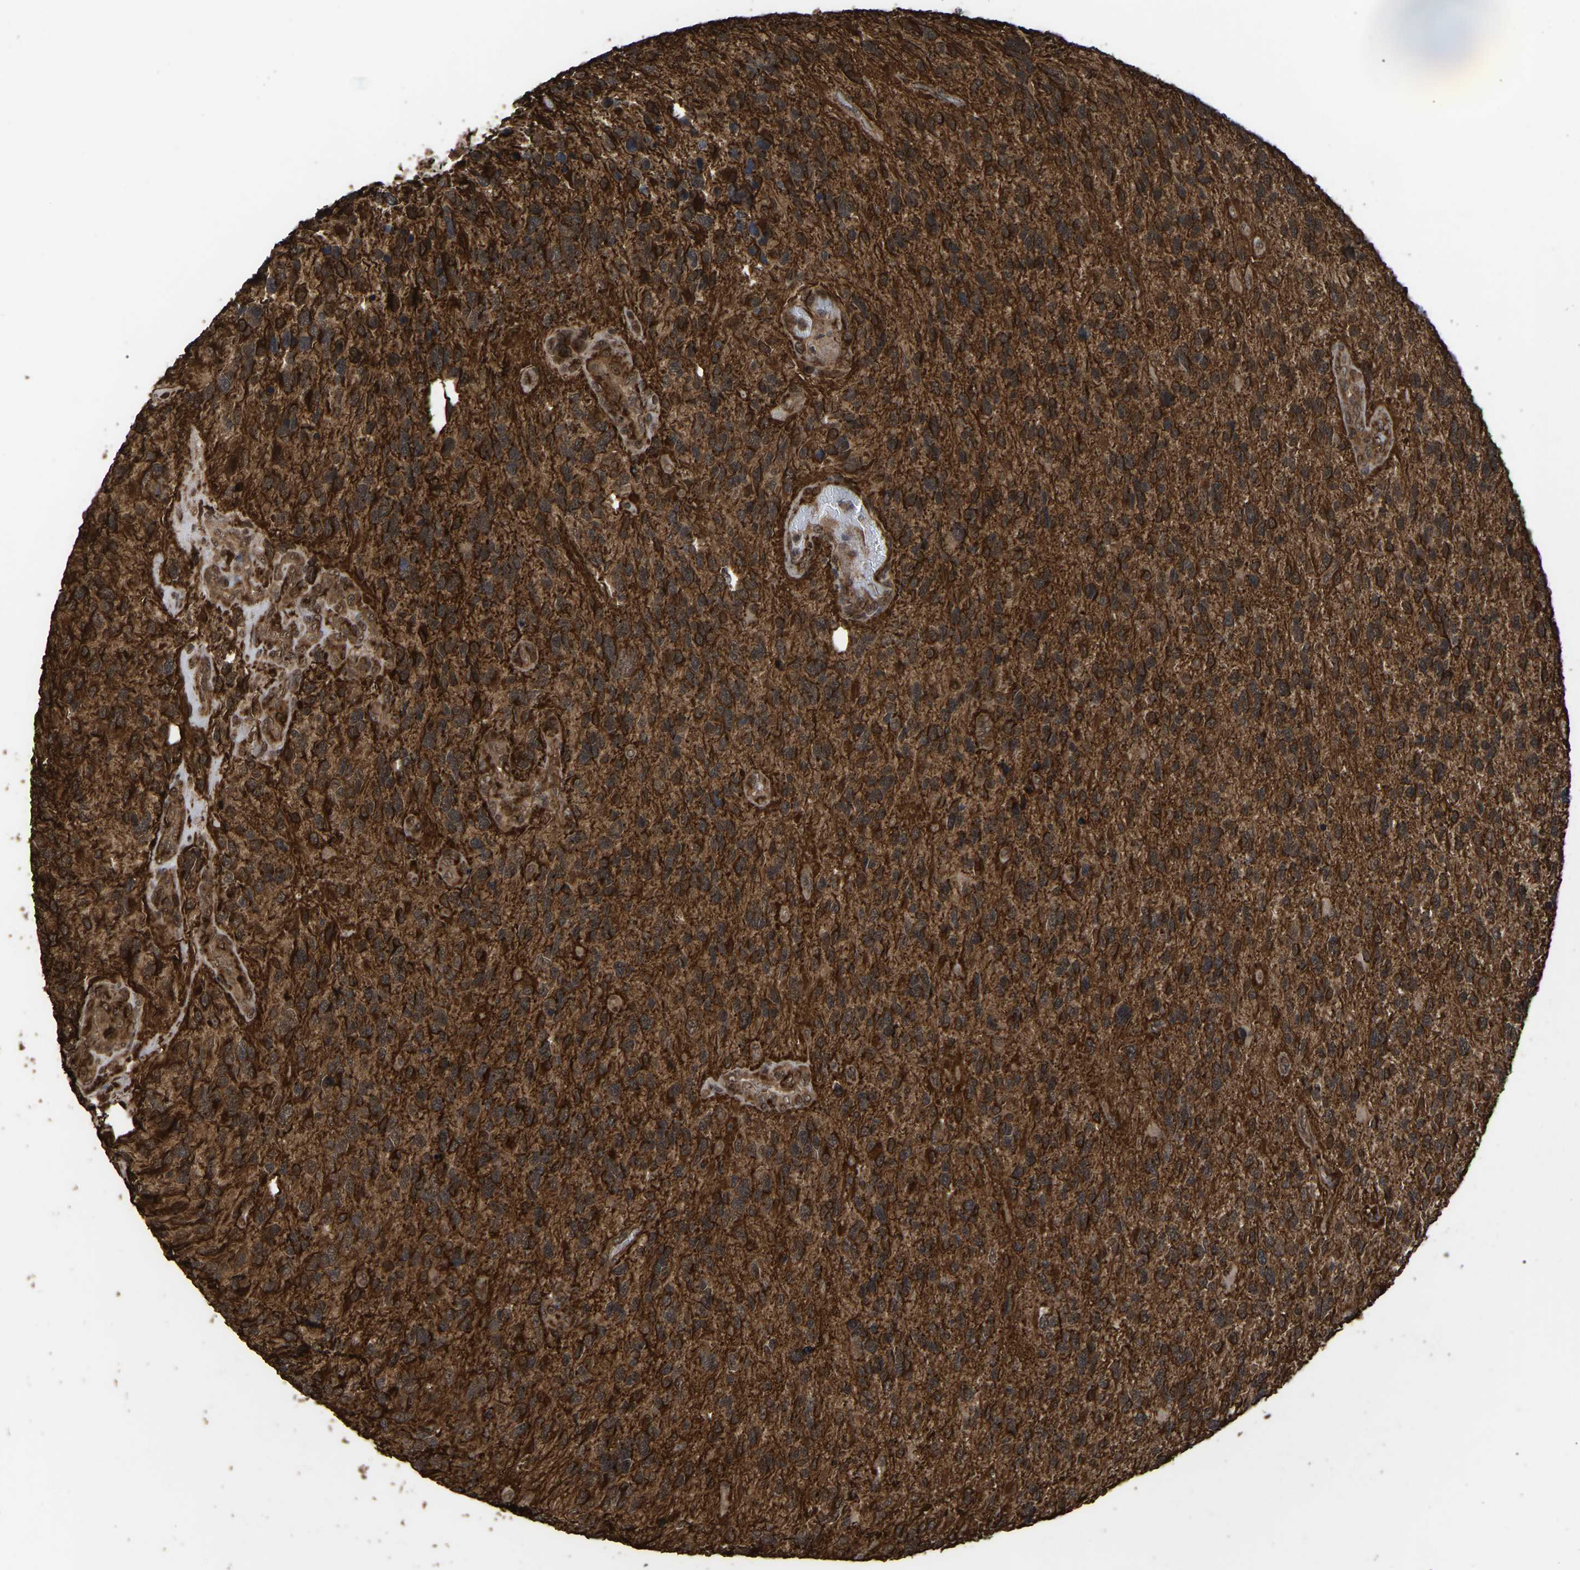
{"staining": {"intensity": "strong", "quantity": ">75%", "location": "cytoplasmic/membranous"}, "tissue": "glioma", "cell_type": "Tumor cells", "image_type": "cancer", "snomed": [{"axis": "morphology", "description": "Glioma, malignant, High grade"}, {"axis": "topography", "description": "Brain"}], "caption": "Tumor cells exhibit high levels of strong cytoplasmic/membranous expression in approximately >75% of cells in human malignant glioma (high-grade).", "gene": "FAM161B", "patient": {"sex": "female", "age": 58}}